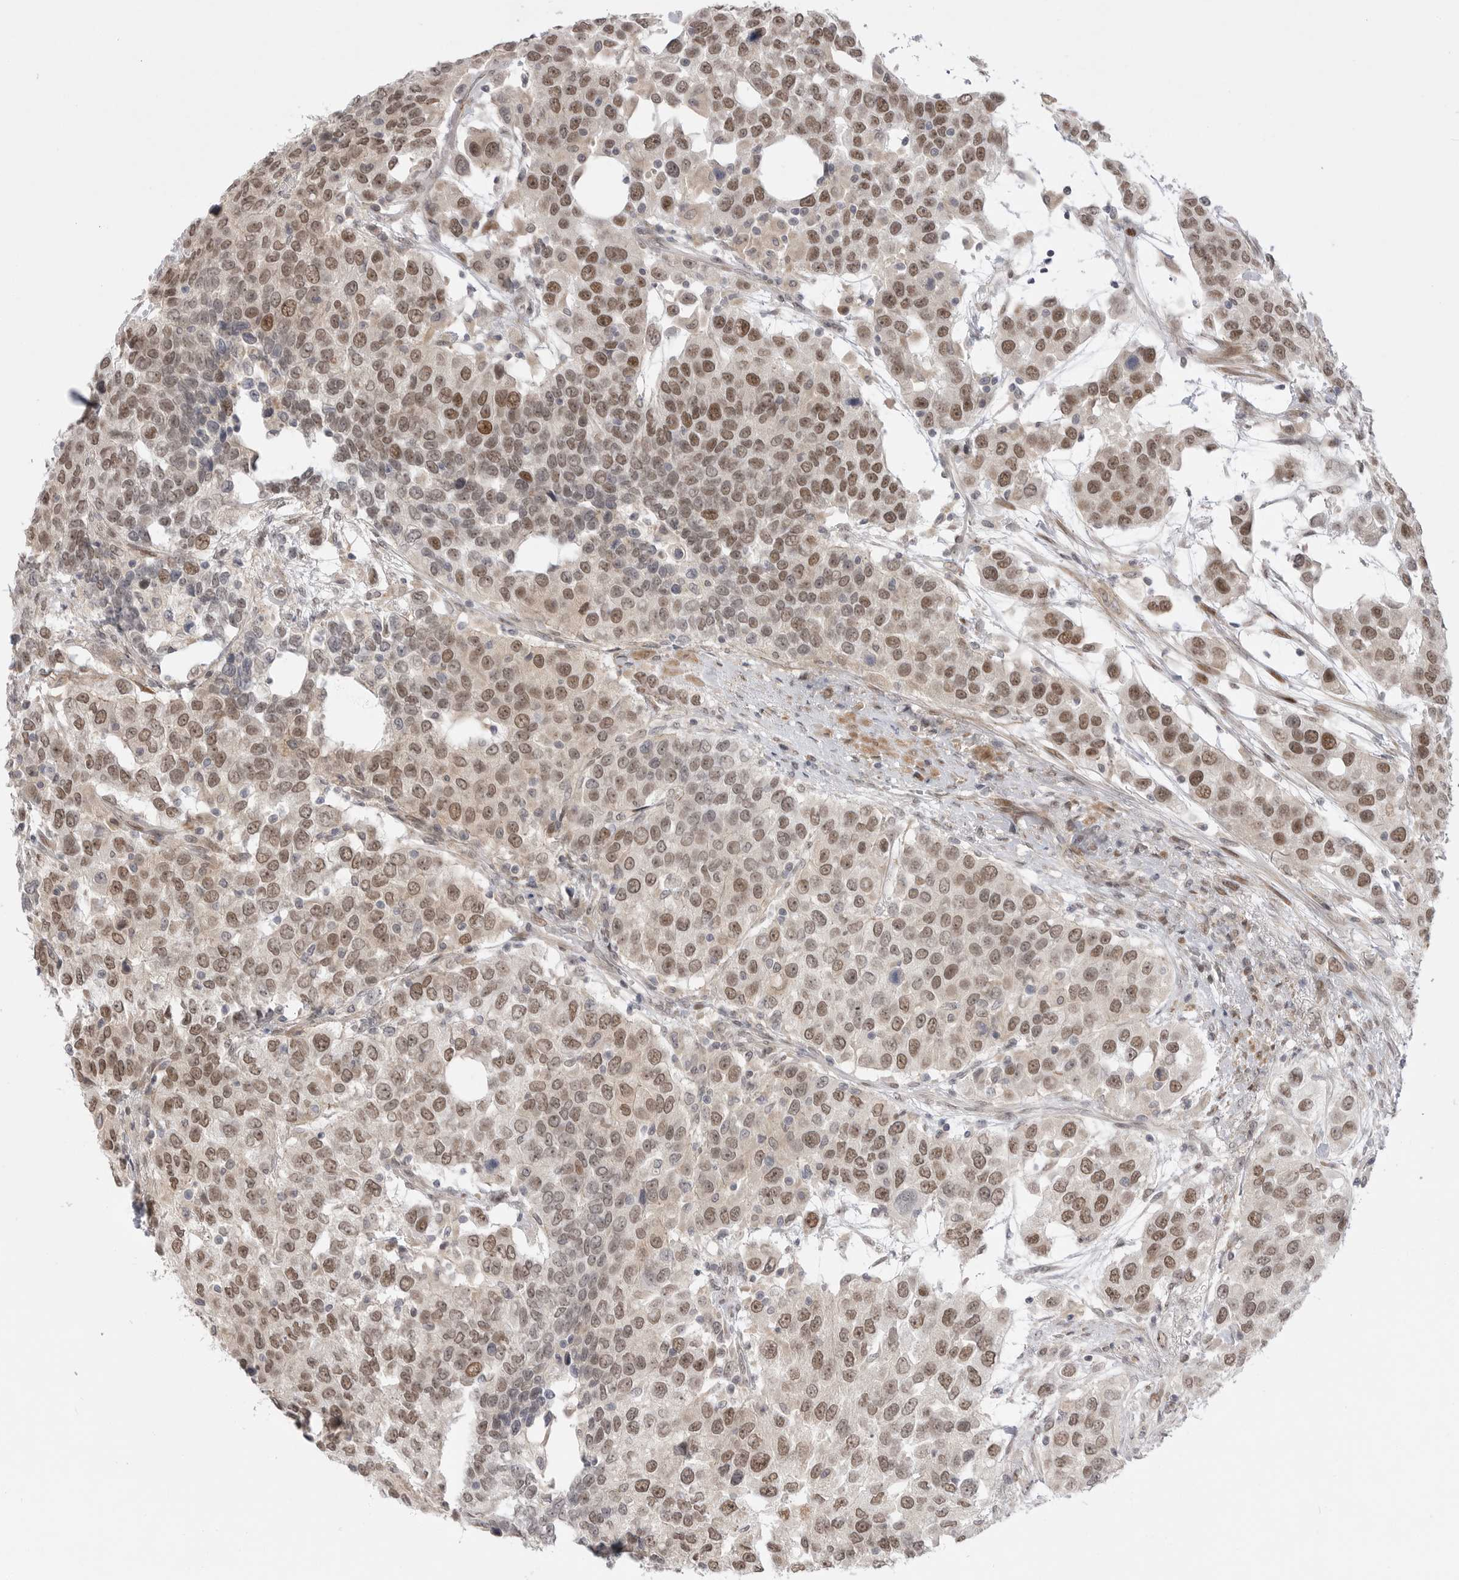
{"staining": {"intensity": "moderate", "quantity": ">75%", "location": "nuclear"}, "tissue": "urothelial cancer", "cell_type": "Tumor cells", "image_type": "cancer", "snomed": [{"axis": "morphology", "description": "Urothelial carcinoma, High grade"}, {"axis": "topography", "description": "Urinary bladder"}], "caption": "Approximately >75% of tumor cells in urothelial carcinoma (high-grade) reveal moderate nuclear protein positivity as visualized by brown immunohistochemical staining.", "gene": "GGT6", "patient": {"sex": "female", "age": 80}}